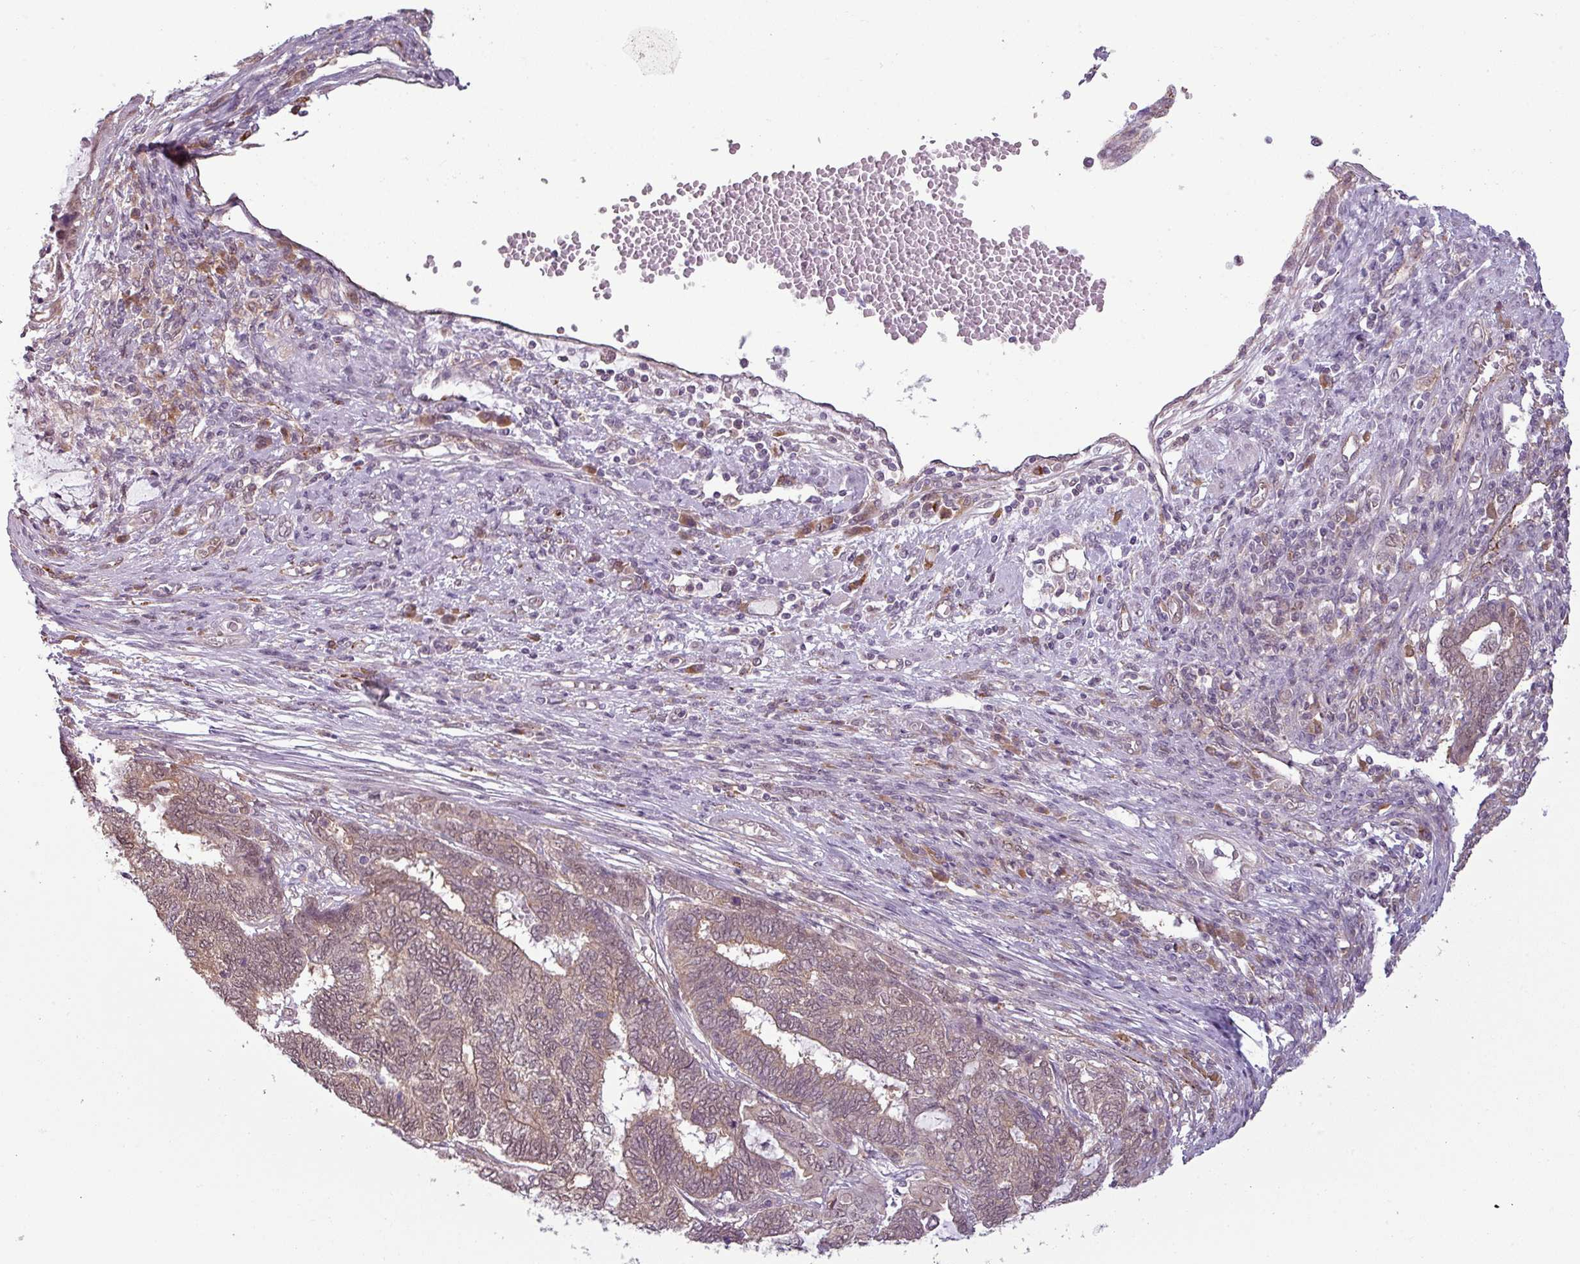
{"staining": {"intensity": "weak", "quantity": ">75%", "location": "cytoplasmic/membranous,nuclear"}, "tissue": "endometrial cancer", "cell_type": "Tumor cells", "image_type": "cancer", "snomed": [{"axis": "morphology", "description": "Adenocarcinoma, NOS"}, {"axis": "topography", "description": "Uterus"}, {"axis": "topography", "description": "Endometrium"}], "caption": "An IHC histopathology image of neoplastic tissue is shown. Protein staining in brown labels weak cytoplasmic/membranous and nuclear positivity in endometrial adenocarcinoma within tumor cells. Immunohistochemistry (ihc) stains the protein of interest in brown and the nuclei are stained blue.", "gene": "CCDC144A", "patient": {"sex": "female", "age": 70}}